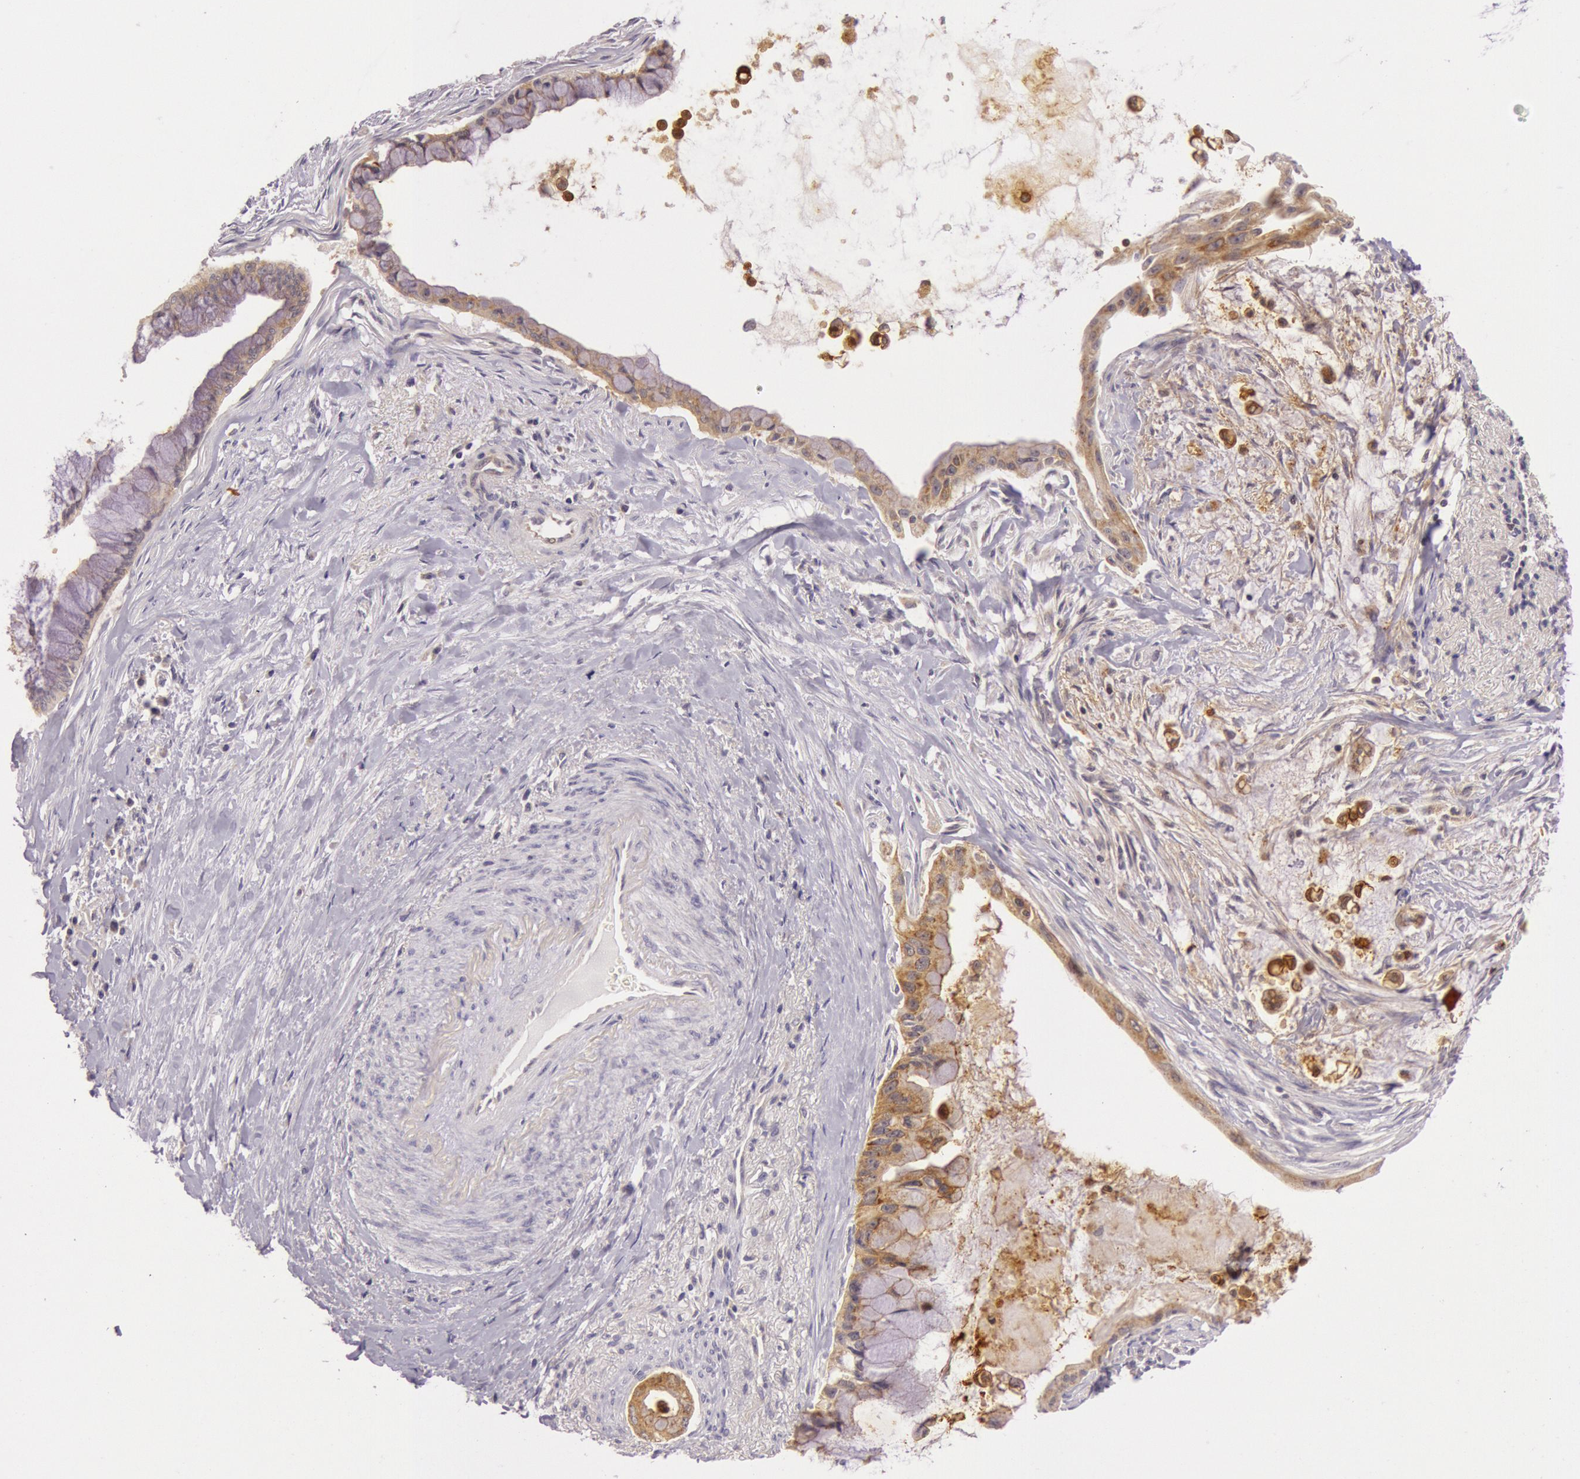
{"staining": {"intensity": "moderate", "quantity": ">75%", "location": "cytoplasmic/membranous"}, "tissue": "pancreatic cancer", "cell_type": "Tumor cells", "image_type": "cancer", "snomed": [{"axis": "morphology", "description": "Adenocarcinoma, NOS"}, {"axis": "topography", "description": "Pancreas"}], "caption": "Tumor cells display medium levels of moderate cytoplasmic/membranous expression in about >75% of cells in pancreatic adenocarcinoma.", "gene": "CDK16", "patient": {"sex": "male", "age": 59}}